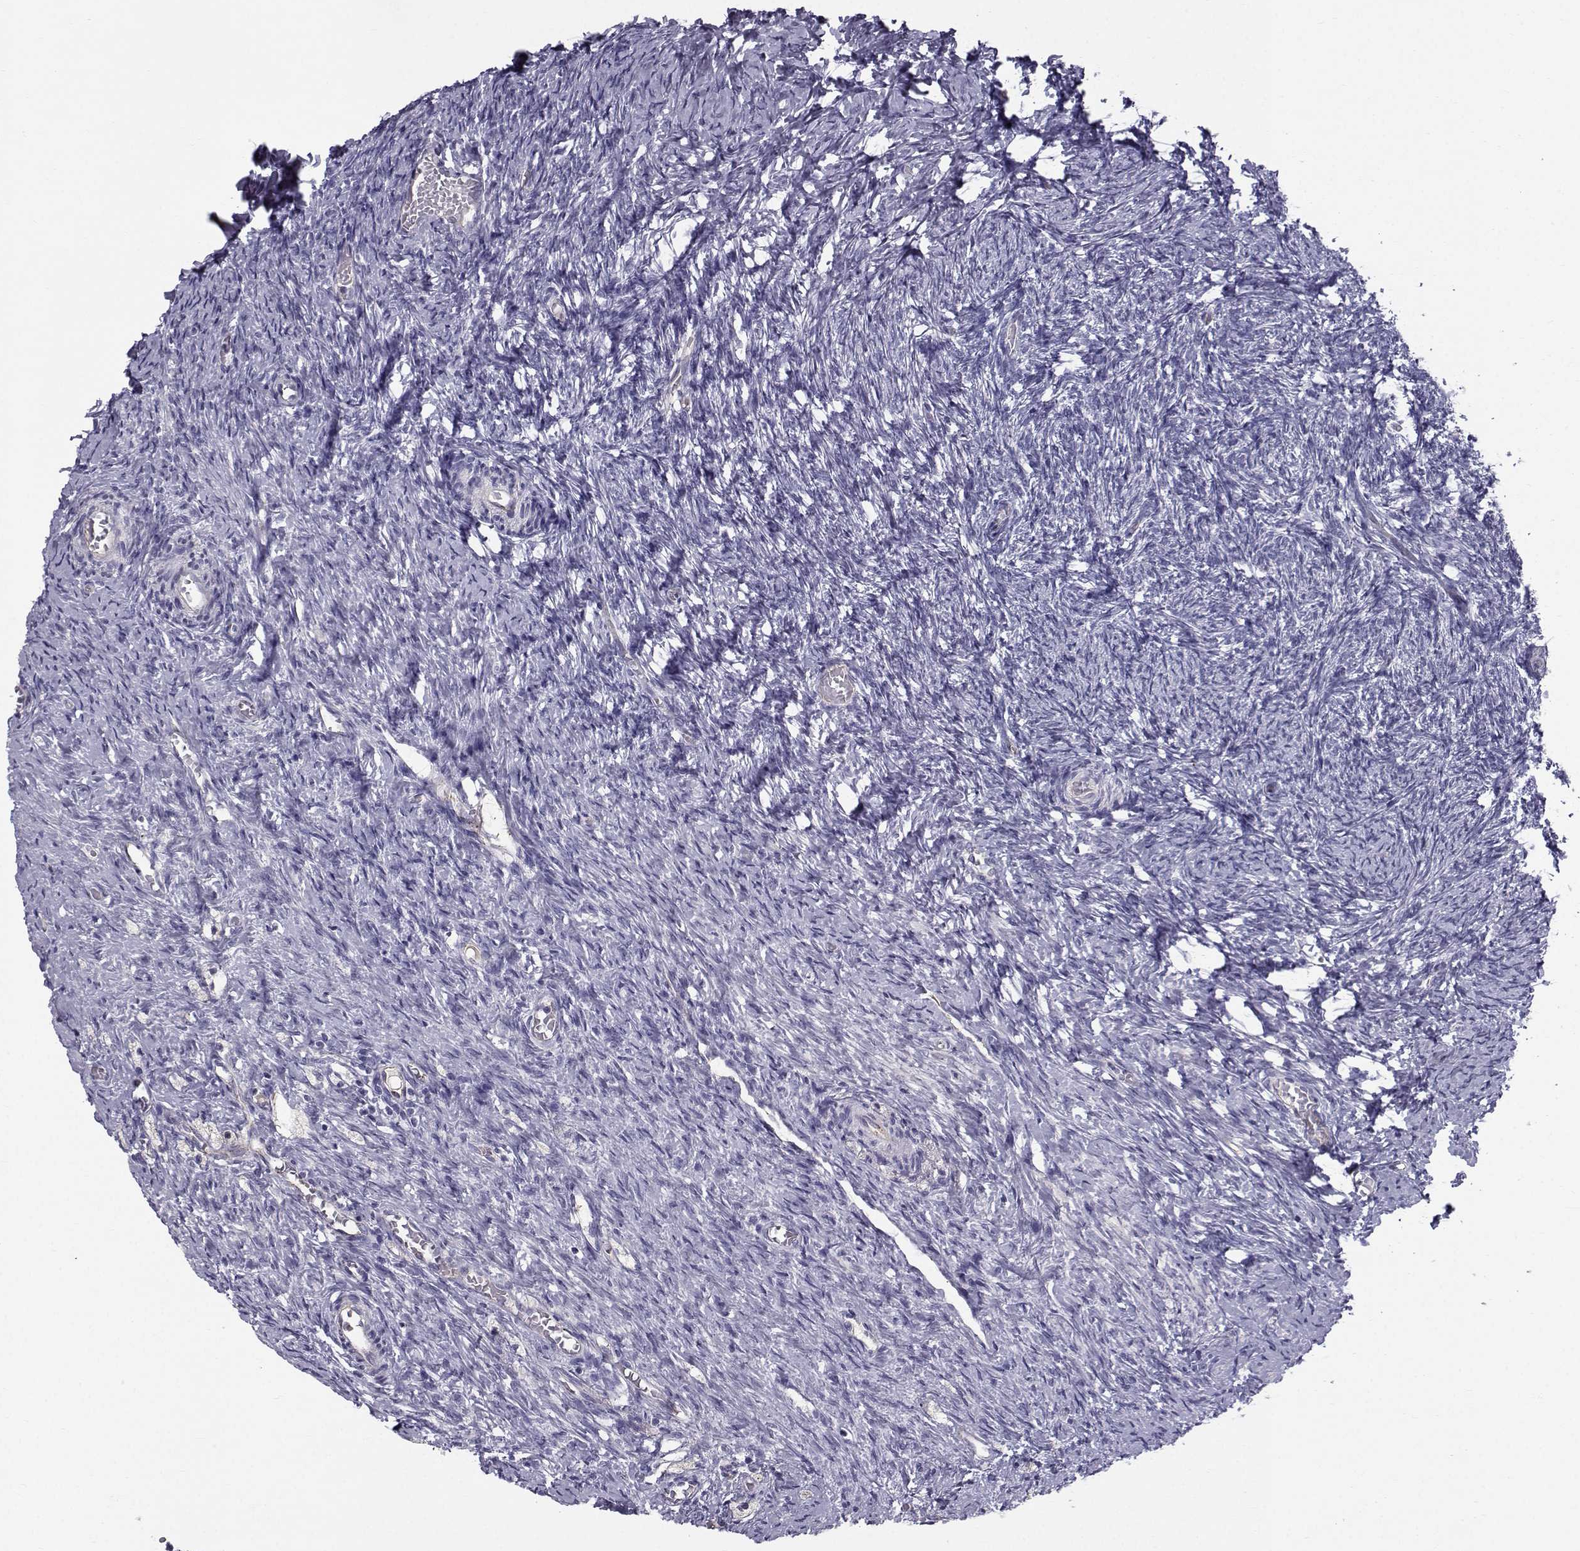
{"staining": {"intensity": "negative", "quantity": "none", "location": "none"}, "tissue": "ovary", "cell_type": "Ovarian stroma cells", "image_type": "normal", "snomed": [{"axis": "morphology", "description": "Normal tissue, NOS"}, {"axis": "topography", "description": "Ovary"}], "caption": "Ovary stained for a protein using immunohistochemistry (IHC) reveals no positivity ovarian stroma cells.", "gene": "CALCR", "patient": {"sex": "female", "age": 39}}